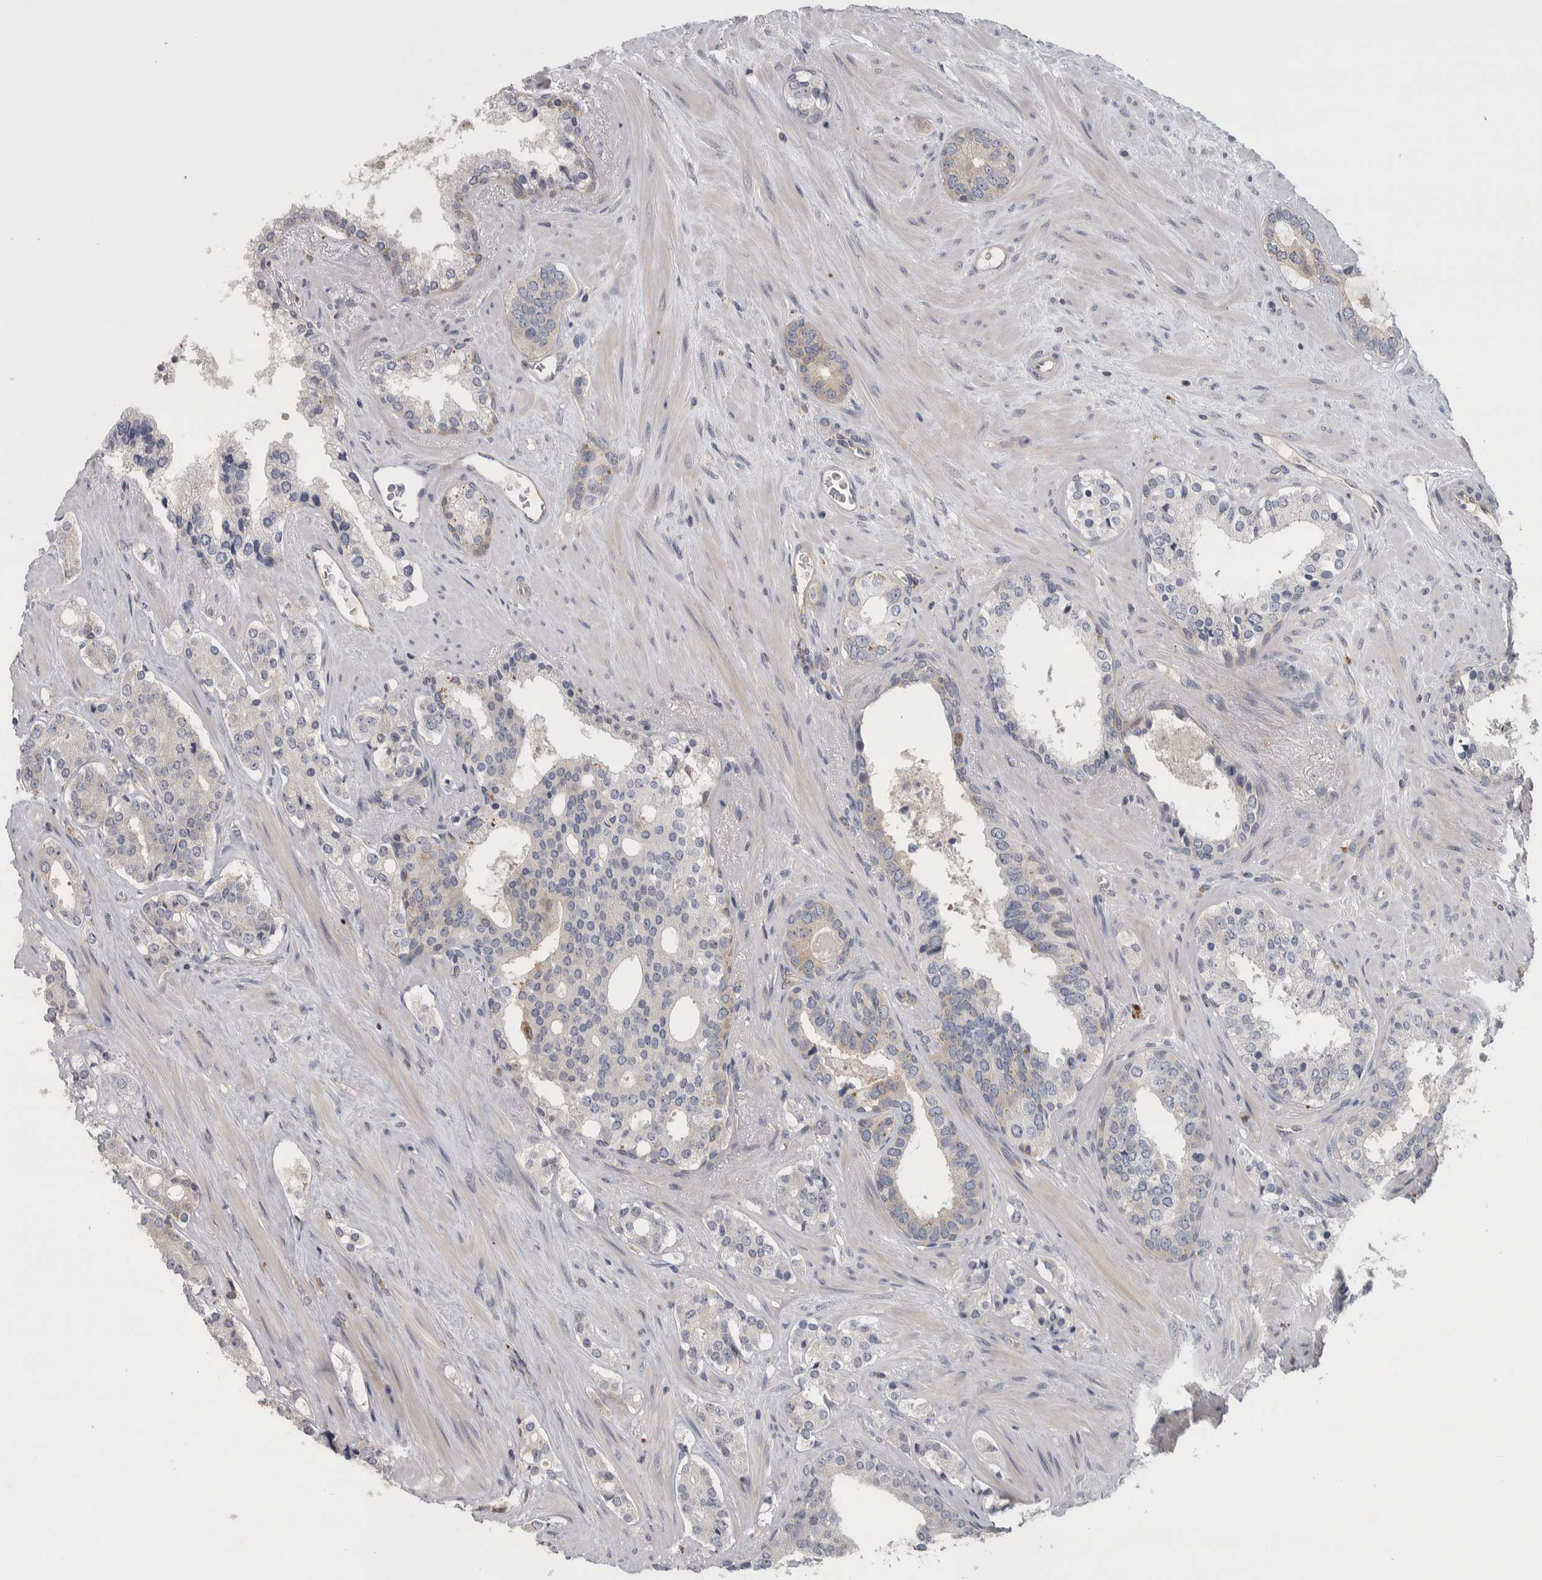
{"staining": {"intensity": "weak", "quantity": "<25%", "location": "cytoplasmic/membranous"}, "tissue": "prostate cancer", "cell_type": "Tumor cells", "image_type": "cancer", "snomed": [{"axis": "morphology", "description": "Adenocarcinoma, High grade"}, {"axis": "topography", "description": "Prostate"}], "caption": "Adenocarcinoma (high-grade) (prostate) was stained to show a protein in brown. There is no significant positivity in tumor cells.", "gene": "NFKB2", "patient": {"sex": "male", "age": 71}}